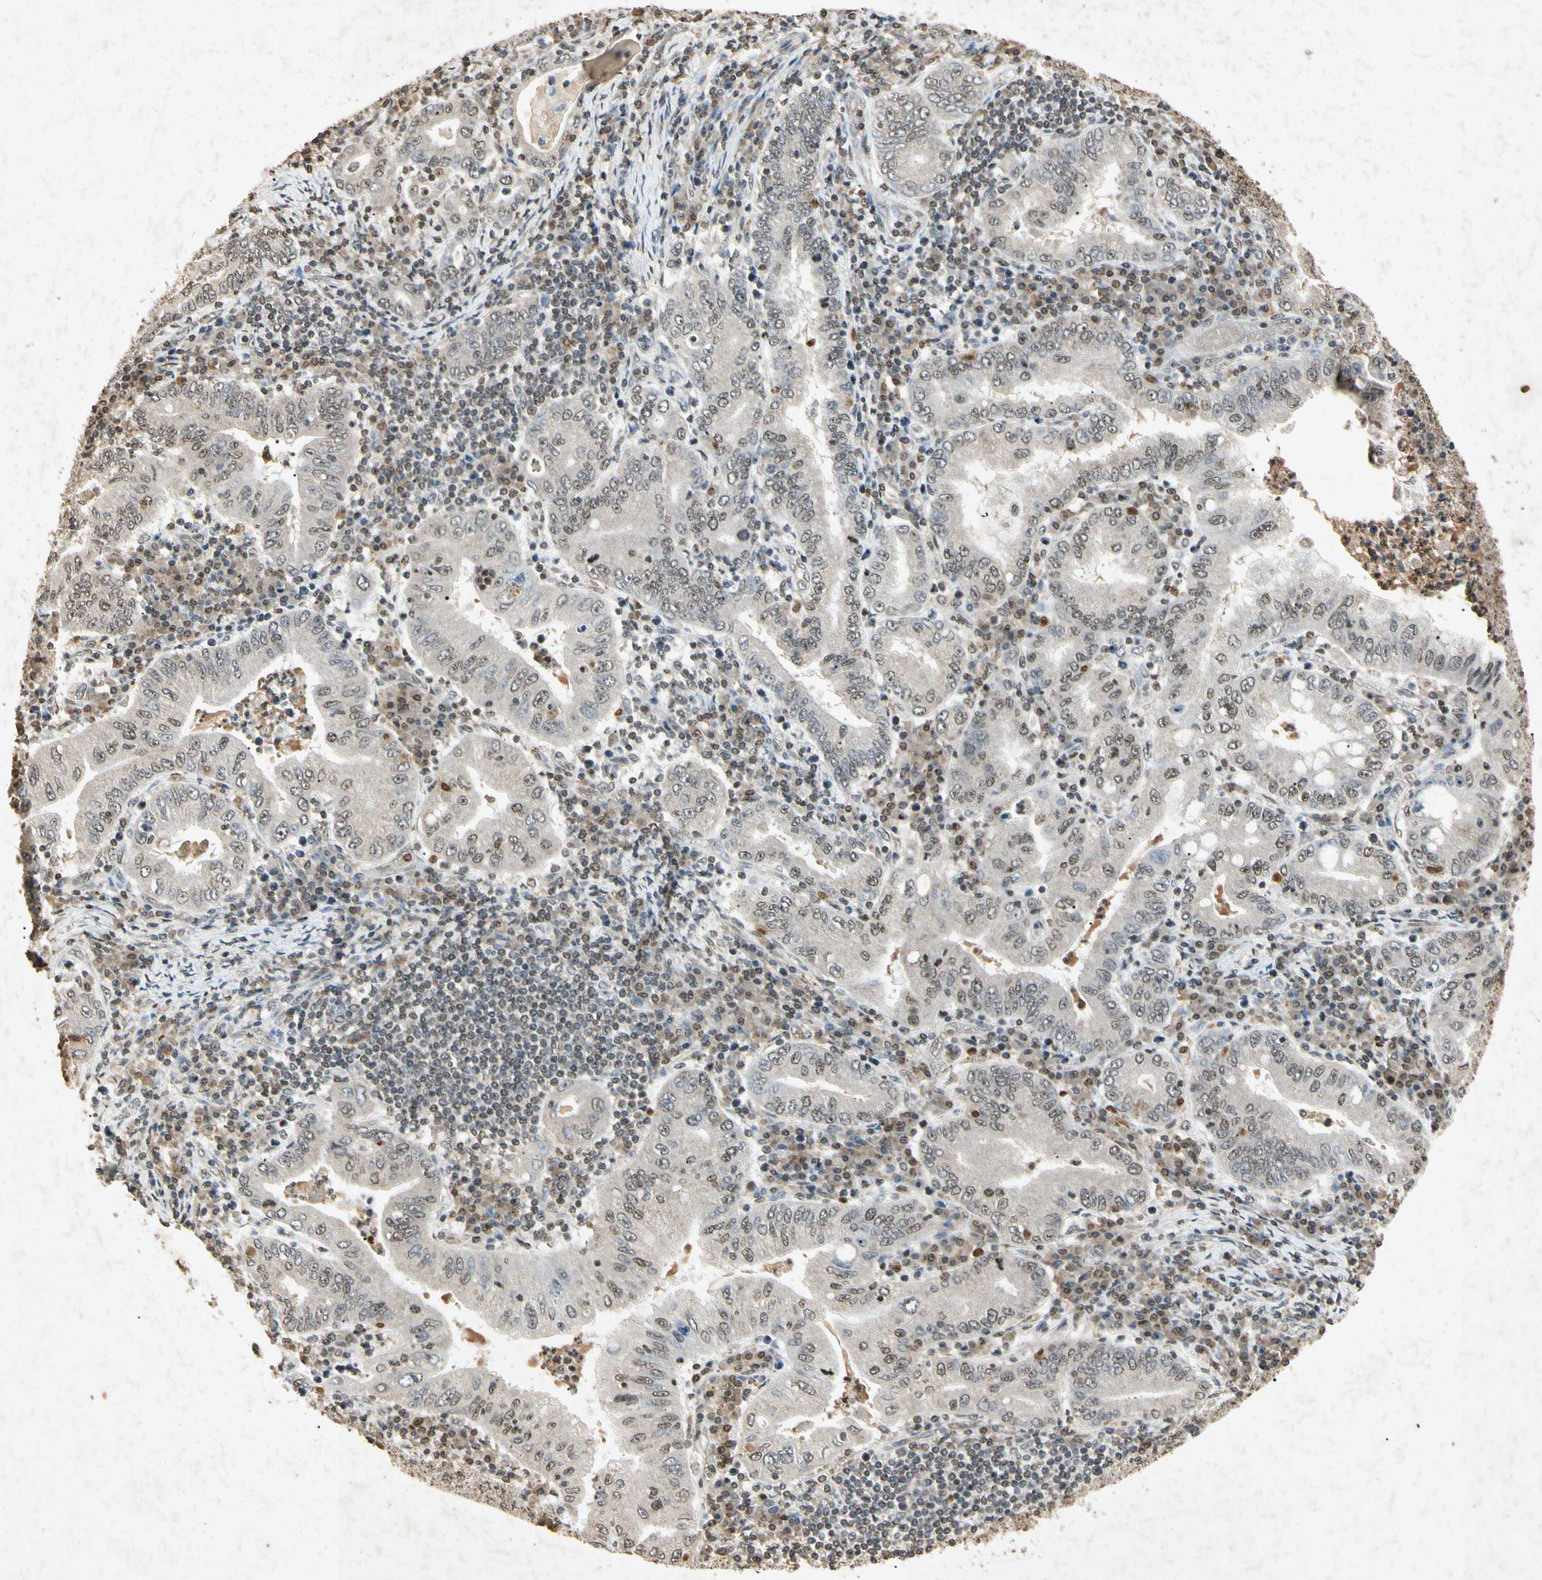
{"staining": {"intensity": "weak", "quantity": "25%-75%", "location": "cytoplasmic/membranous,nuclear"}, "tissue": "stomach cancer", "cell_type": "Tumor cells", "image_type": "cancer", "snomed": [{"axis": "morphology", "description": "Normal tissue, NOS"}, {"axis": "morphology", "description": "Adenocarcinoma, NOS"}, {"axis": "topography", "description": "Esophagus"}, {"axis": "topography", "description": "Stomach, upper"}, {"axis": "topography", "description": "Peripheral nerve tissue"}], "caption": "Stomach cancer (adenocarcinoma) tissue shows weak cytoplasmic/membranous and nuclear positivity in about 25%-75% of tumor cells, visualized by immunohistochemistry. Immunohistochemistry (ihc) stains the protein of interest in brown and the nuclei are stained blue.", "gene": "MSRB1", "patient": {"sex": "male", "age": 62}}